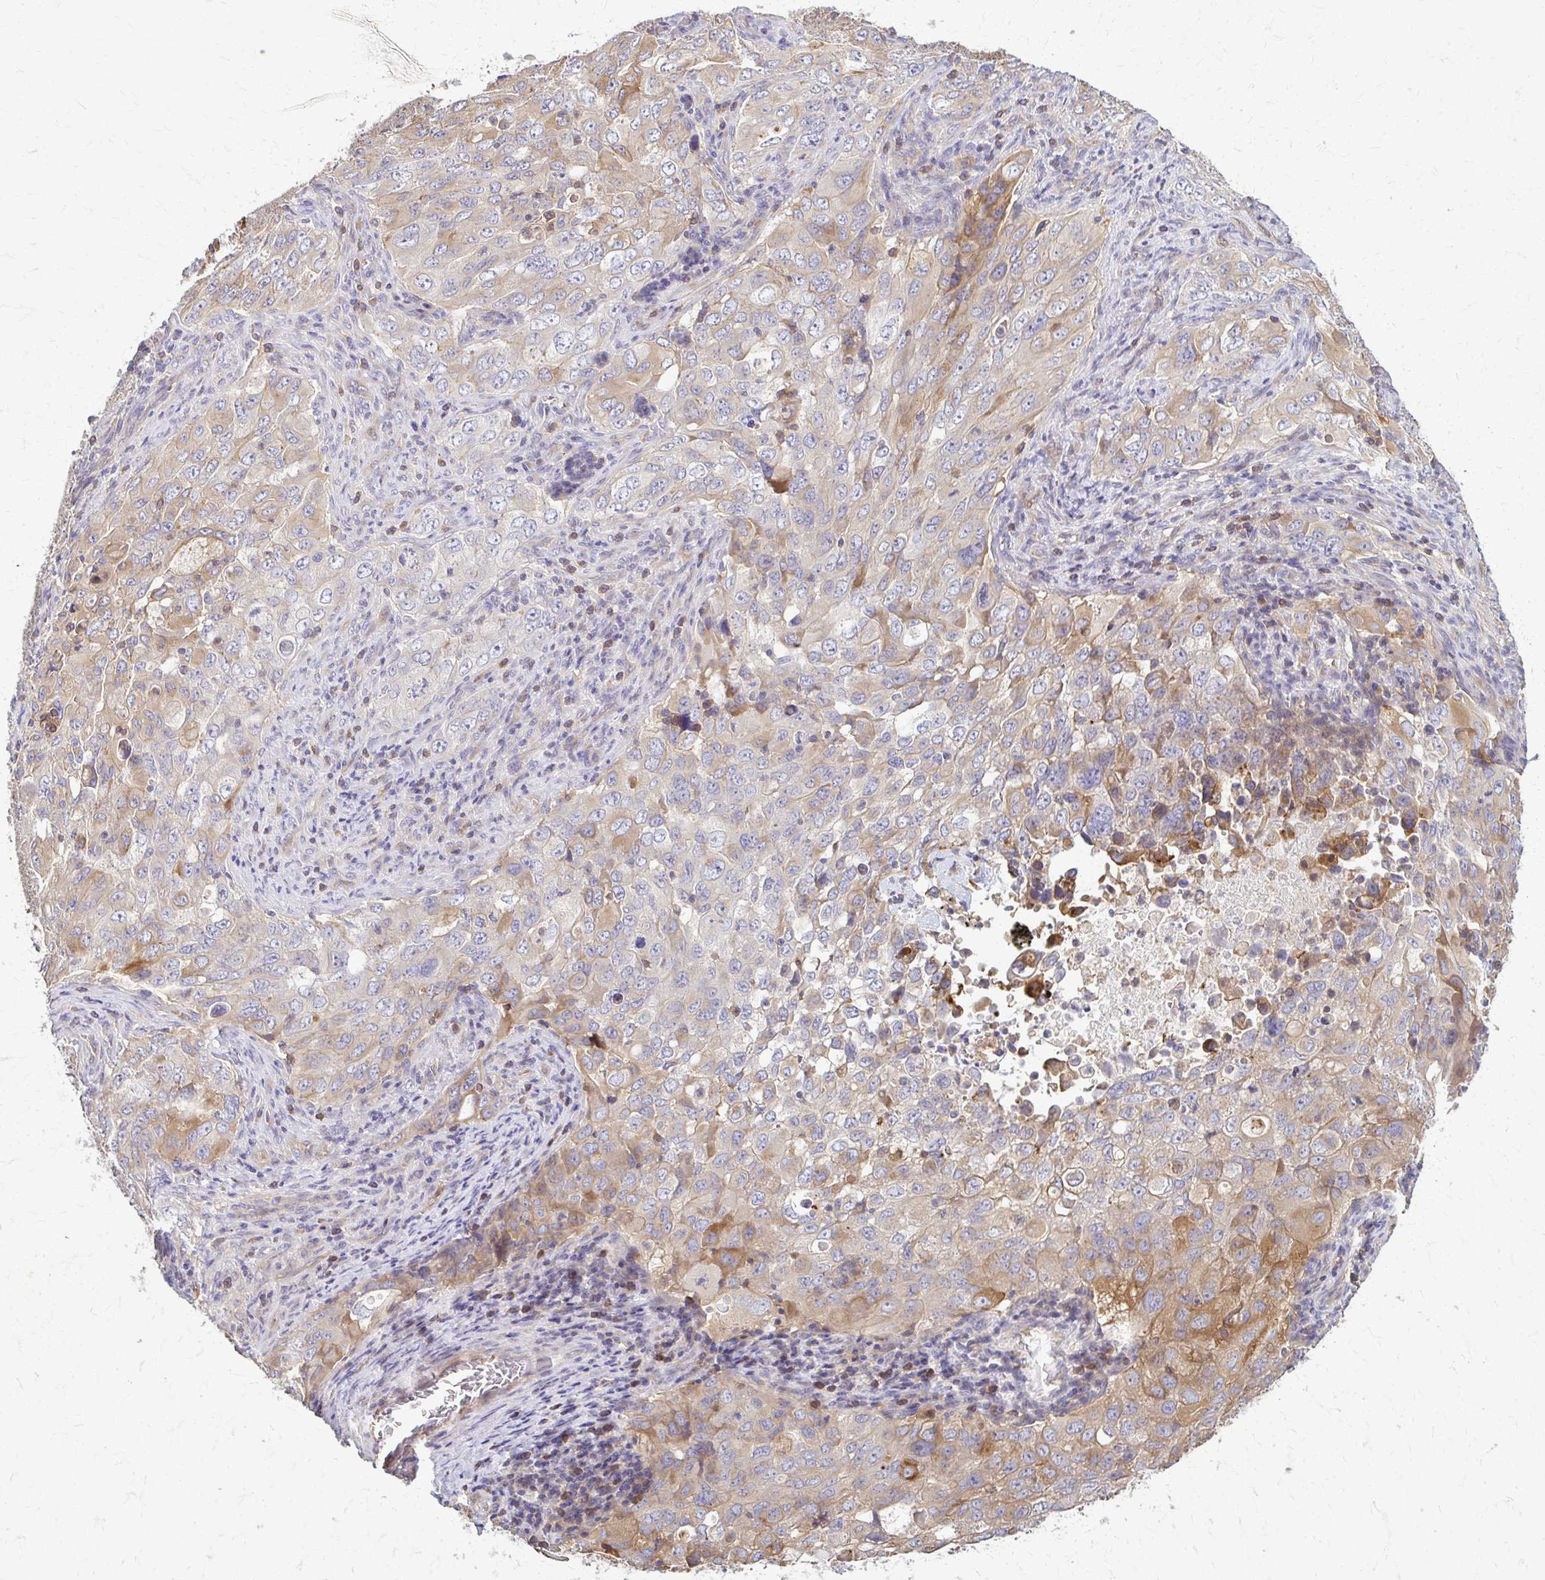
{"staining": {"intensity": "weak", "quantity": "<25%", "location": "cytoplasmic/membranous"}, "tissue": "lung cancer", "cell_type": "Tumor cells", "image_type": "cancer", "snomed": [{"axis": "morphology", "description": "Adenocarcinoma, NOS"}, {"axis": "morphology", "description": "Adenocarcinoma, metastatic, NOS"}, {"axis": "topography", "description": "Lymph node"}, {"axis": "topography", "description": "Lung"}], "caption": "Immunohistochemistry of lung cancer exhibits no staining in tumor cells.", "gene": "DSP", "patient": {"sex": "female", "age": 42}}